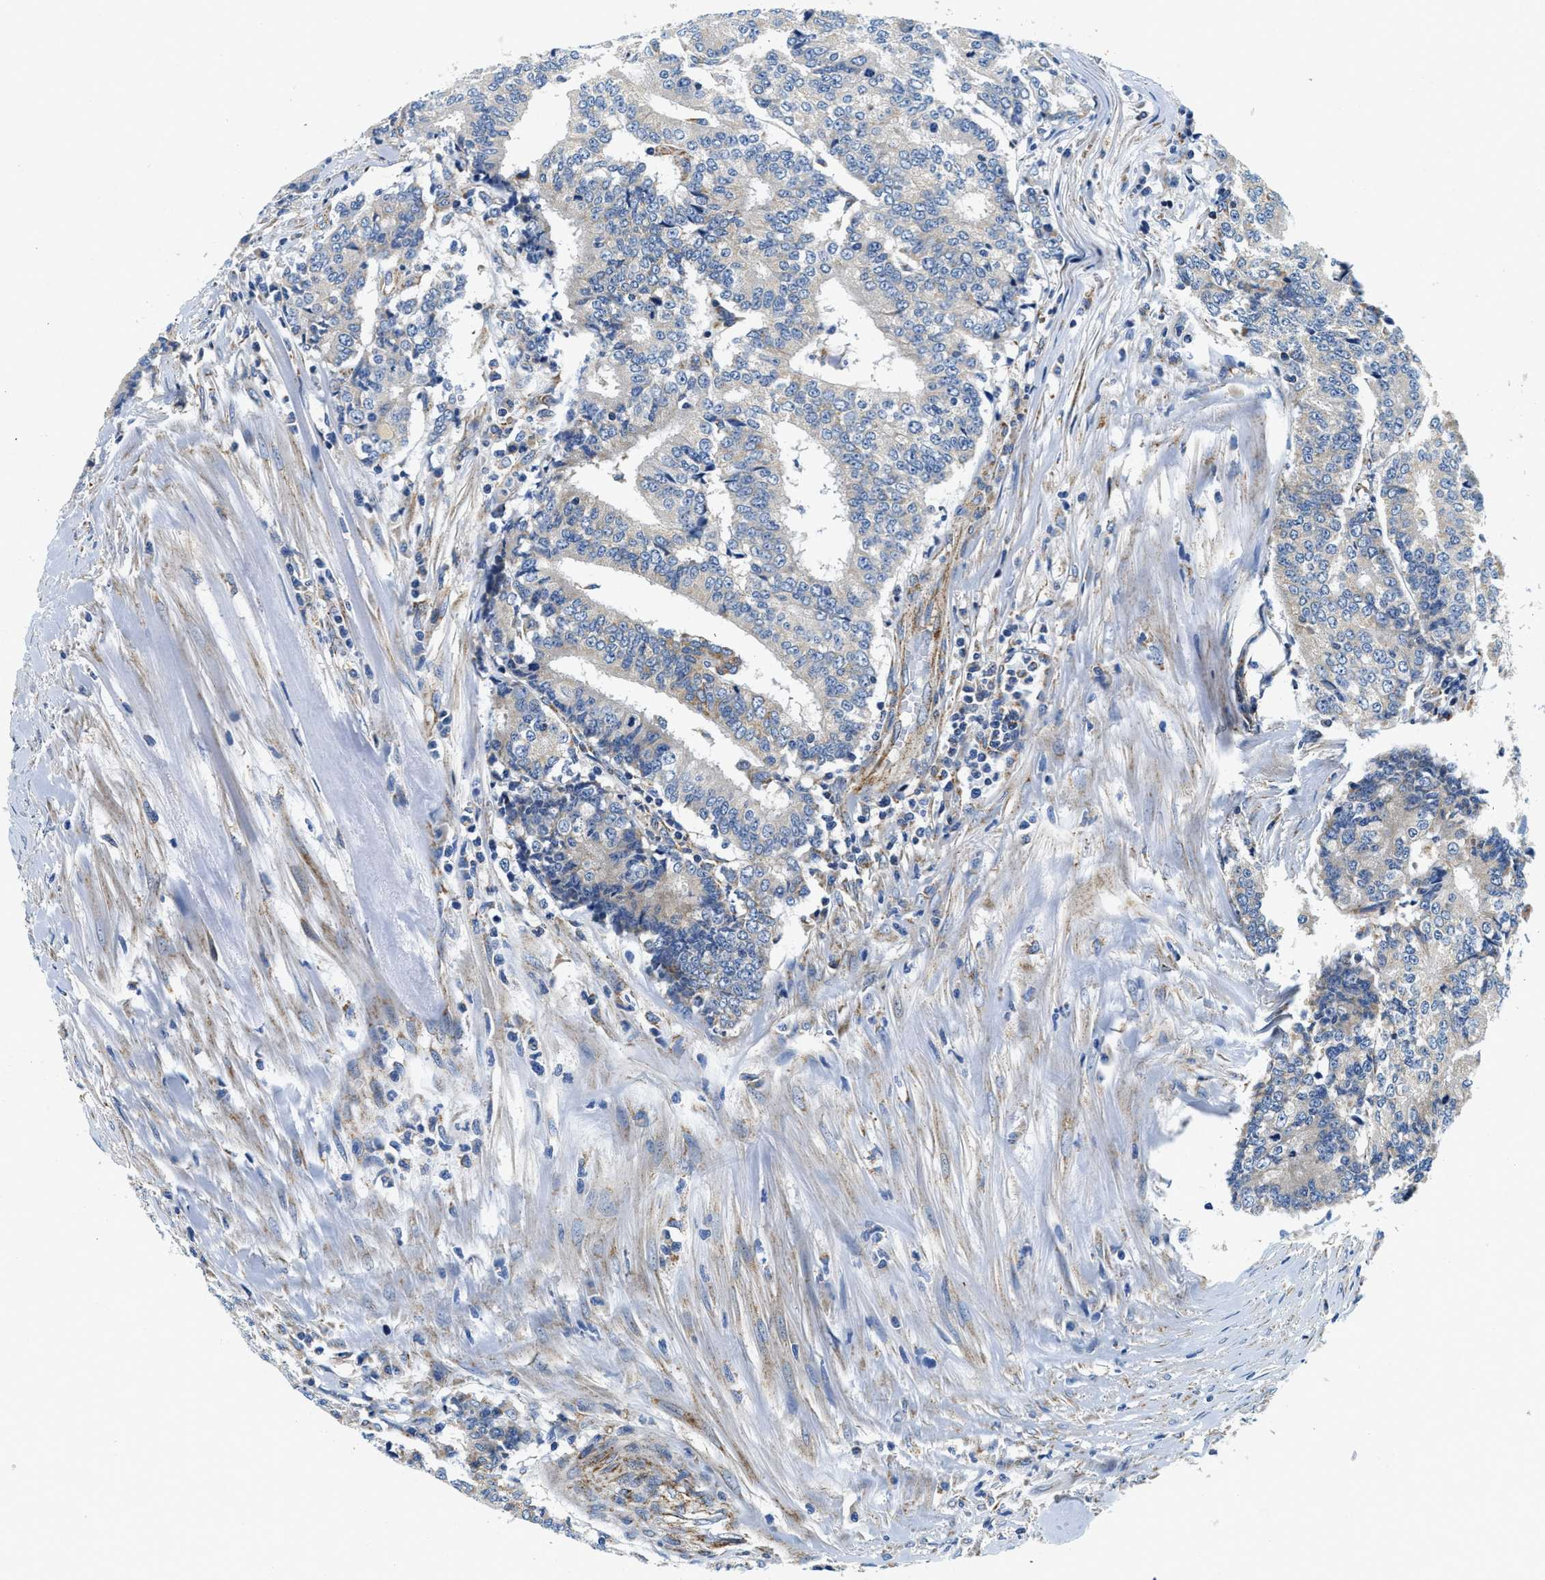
{"staining": {"intensity": "moderate", "quantity": "<25%", "location": "cytoplasmic/membranous"}, "tissue": "prostate cancer", "cell_type": "Tumor cells", "image_type": "cancer", "snomed": [{"axis": "morphology", "description": "Normal tissue, NOS"}, {"axis": "morphology", "description": "Adenocarcinoma, High grade"}, {"axis": "topography", "description": "Prostate"}, {"axis": "topography", "description": "Seminal veicle"}], "caption": "Human prostate cancer stained for a protein (brown) reveals moderate cytoplasmic/membranous positive positivity in approximately <25% of tumor cells.", "gene": "SAMD4B", "patient": {"sex": "male", "age": 55}}